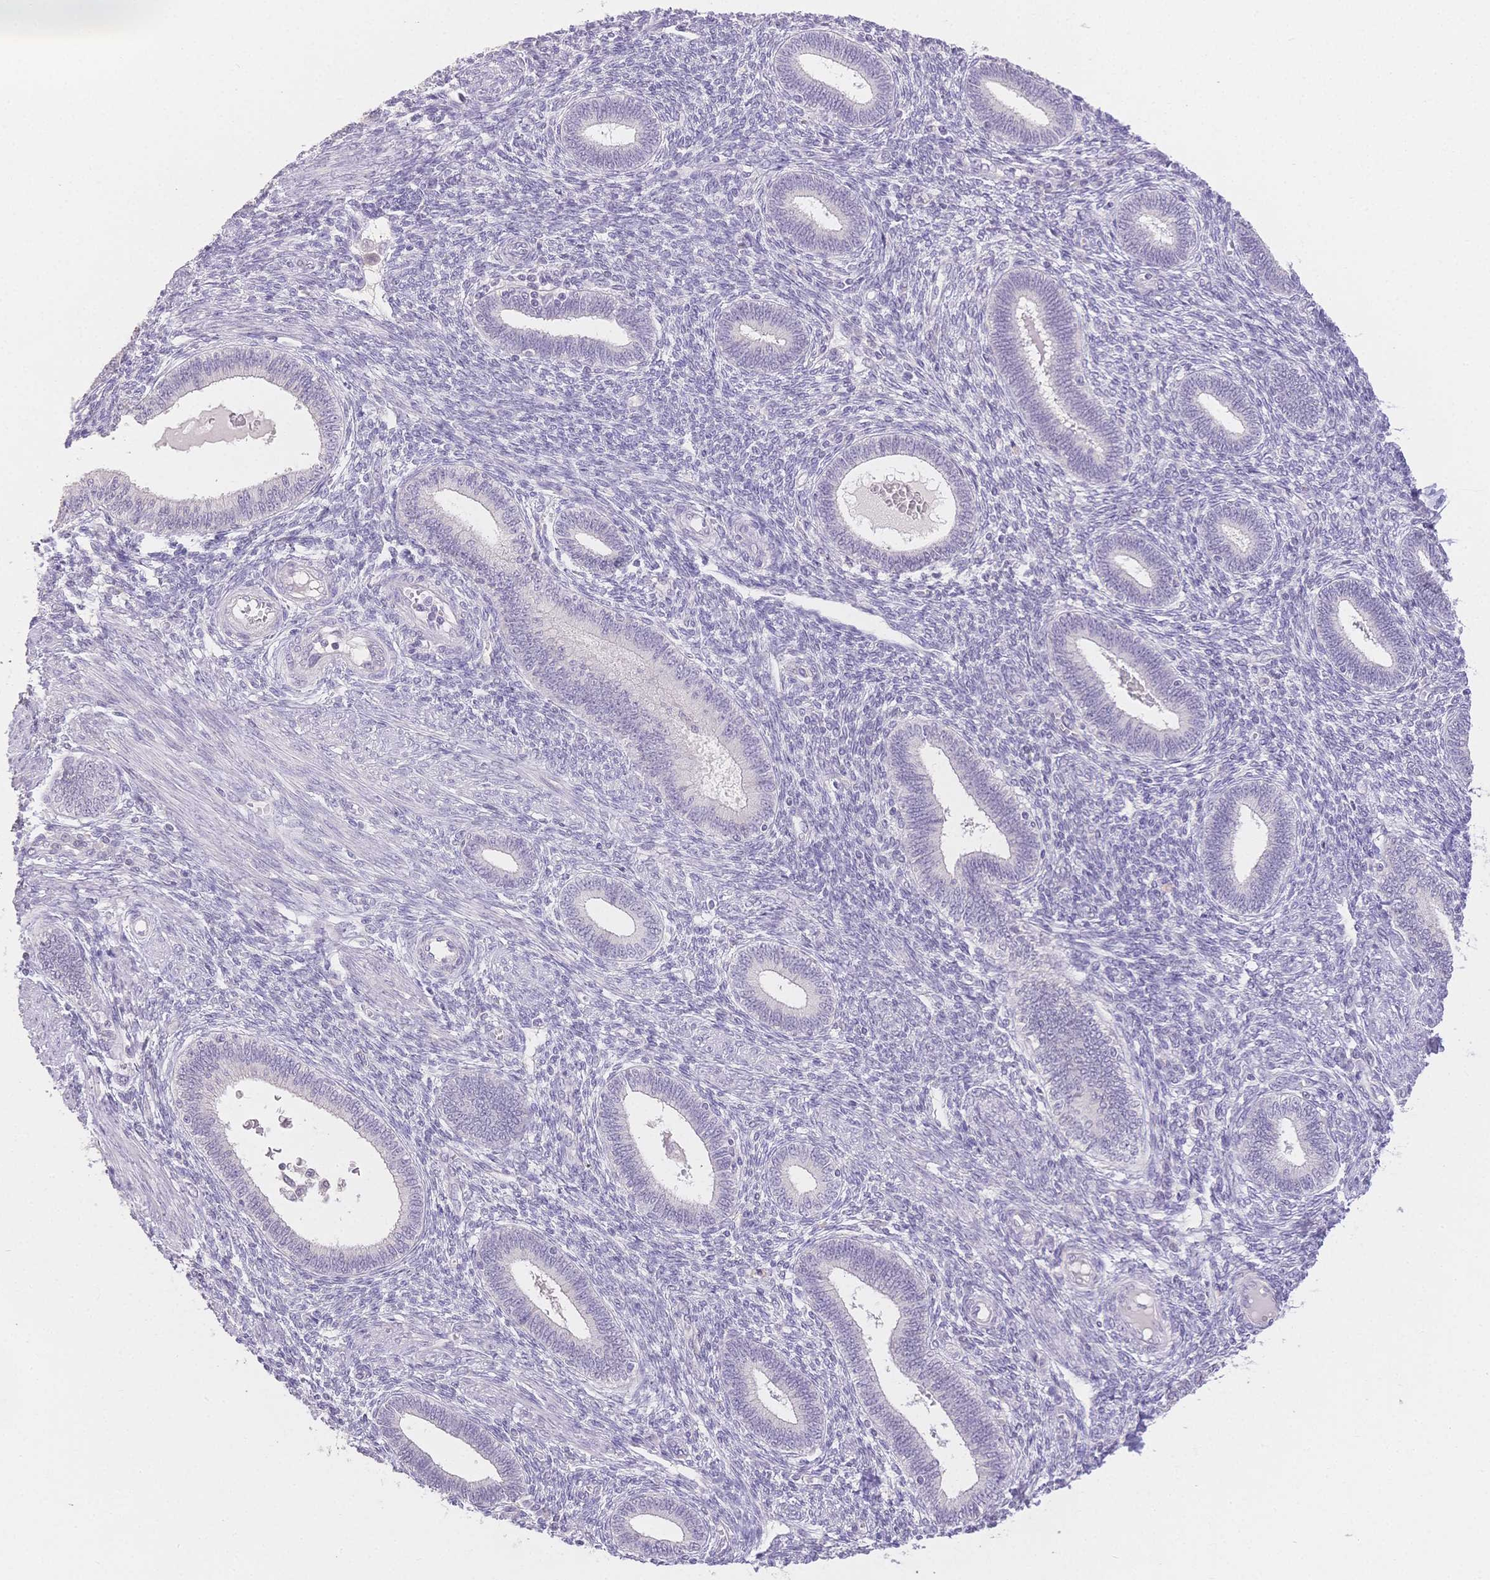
{"staining": {"intensity": "negative", "quantity": "none", "location": "none"}, "tissue": "endometrium", "cell_type": "Cells in endometrial stroma", "image_type": "normal", "snomed": [{"axis": "morphology", "description": "Normal tissue, NOS"}, {"axis": "topography", "description": "Endometrium"}], "caption": "Immunohistochemistry histopathology image of normal endometrium: human endometrium stained with DAB (3,3'-diaminobenzidine) shows no significant protein staining in cells in endometrial stroma. (Stains: DAB (3,3'-diaminobenzidine) immunohistochemistry with hematoxylin counter stain, Microscopy: brightfield microscopy at high magnification).", "gene": "SUV39H2", "patient": {"sex": "female", "age": 42}}